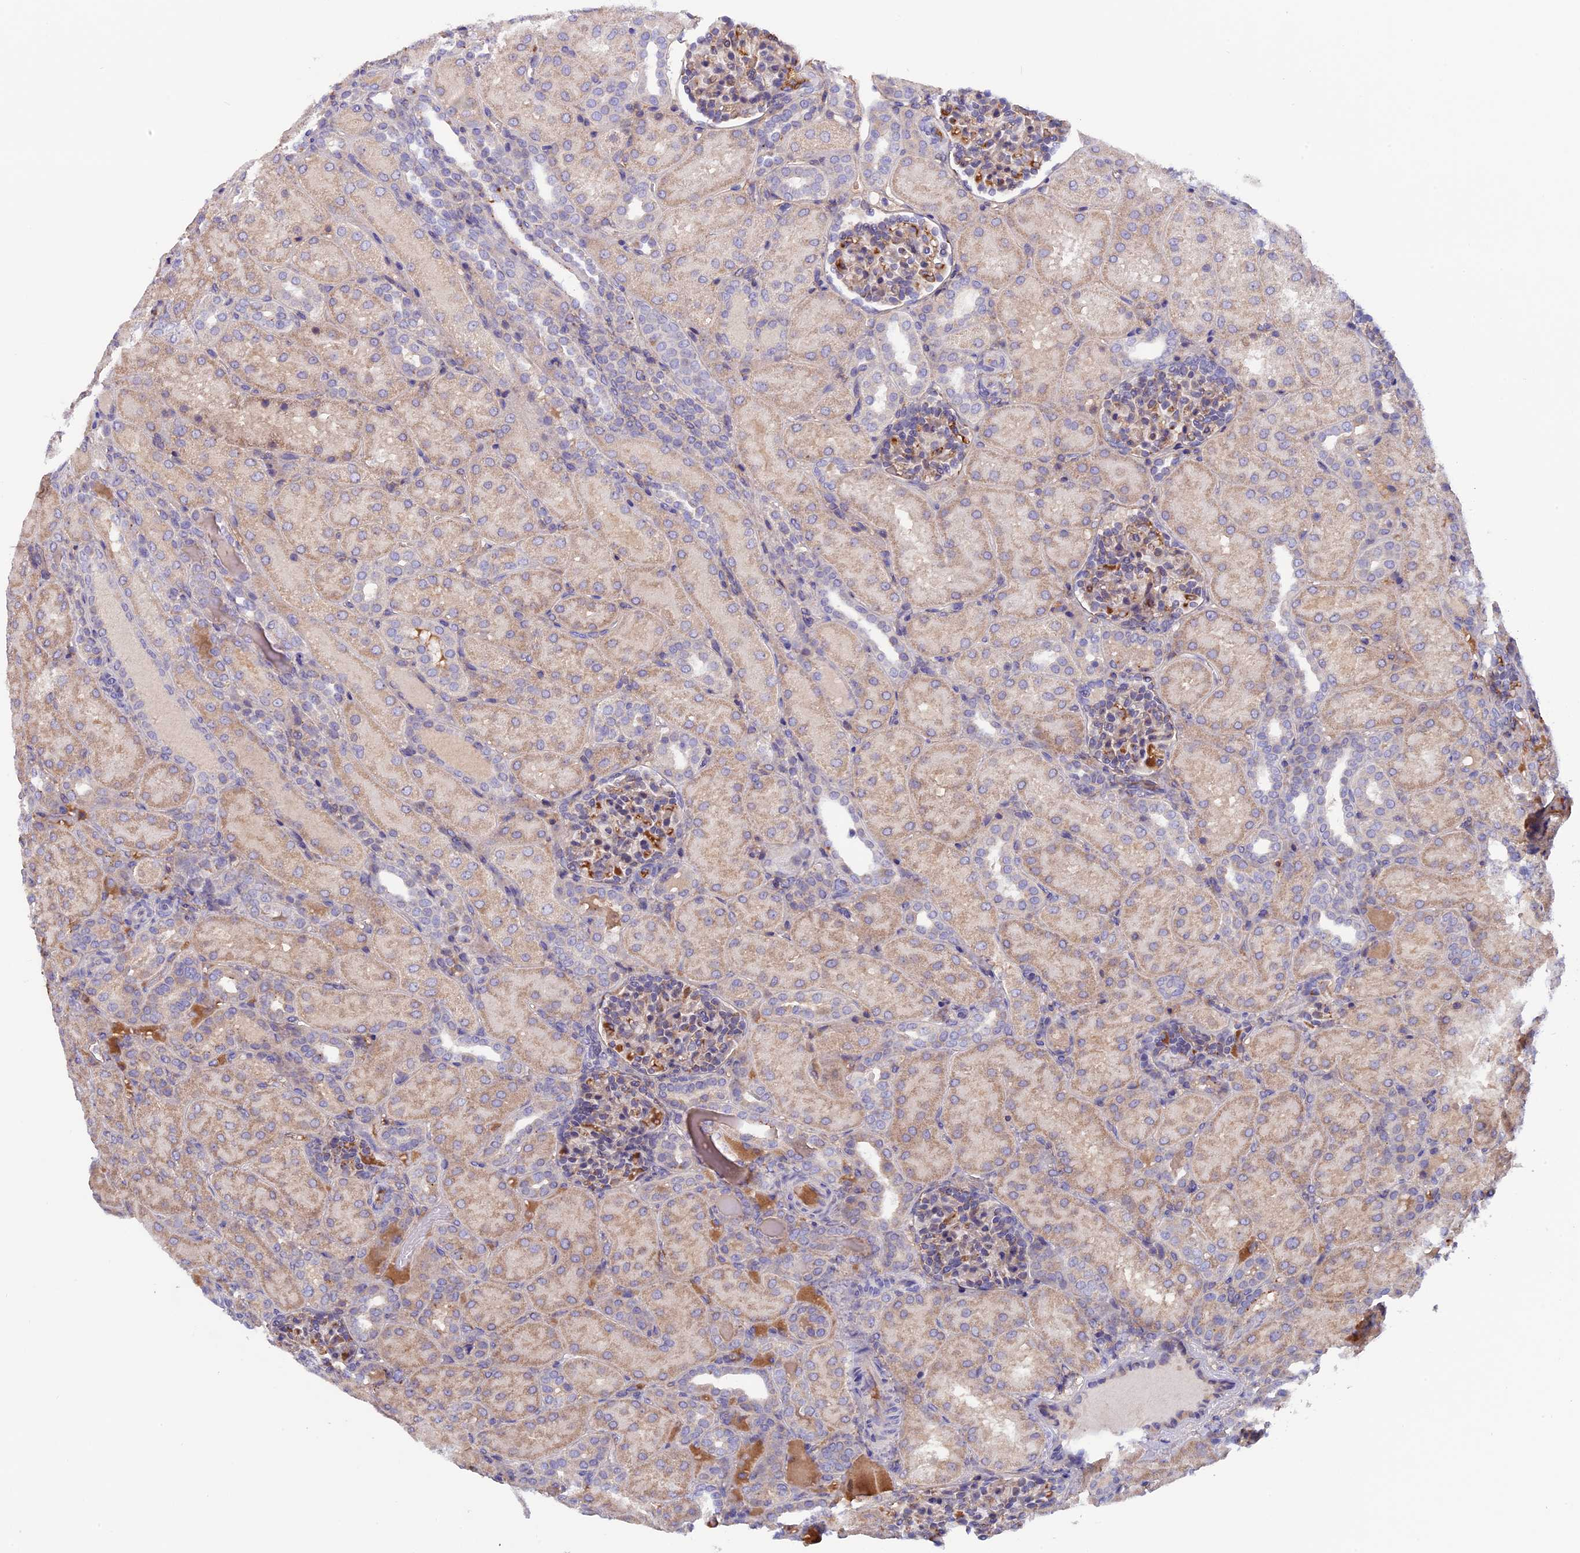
{"staining": {"intensity": "moderate", "quantity": "<25%", "location": "cytoplasmic/membranous"}, "tissue": "kidney", "cell_type": "Cells in glomeruli", "image_type": "normal", "snomed": [{"axis": "morphology", "description": "Normal tissue, NOS"}, {"axis": "topography", "description": "Kidney"}], "caption": "Kidney stained with IHC demonstrates moderate cytoplasmic/membranous staining in approximately <25% of cells in glomeruli. Immunohistochemistry stains the protein of interest in brown and the nuclei are stained blue.", "gene": "COL4A3", "patient": {"sex": "male", "age": 1}}